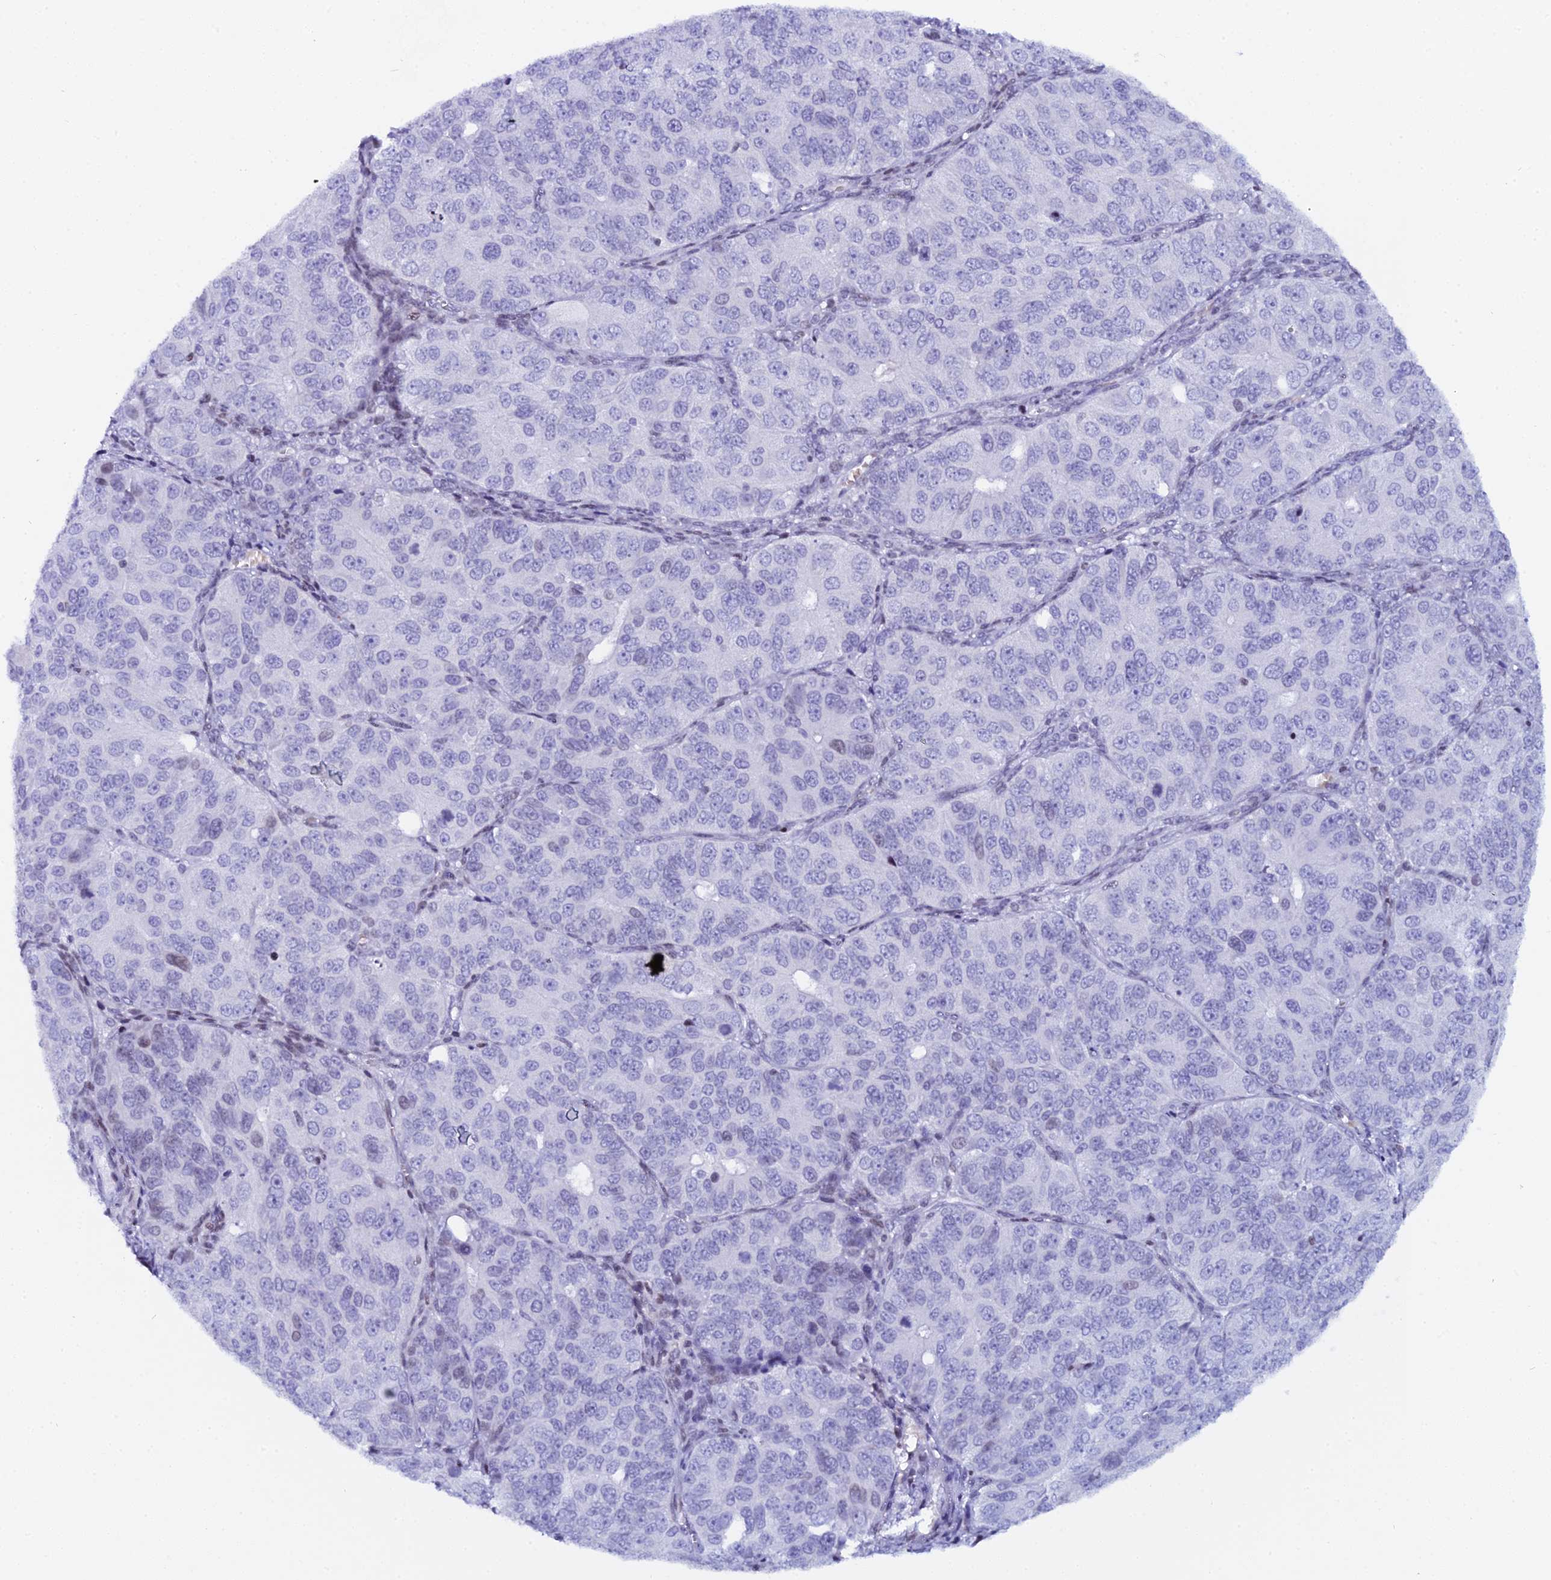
{"staining": {"intensity": "negative", "quantity": "none", "location": "none"}, "tissue": "ovarian cancer", "cell_type": "Tumor cells", "image_type": "cancer", "snomed": [{"axis": "morphology", "description": "Carcinoma, endometroid"}, {"axis": "topography", "description": "Ovary"}], "caption": "DAB immunohistochemical staining of ovarian endometroid carcinoma displays no significant positivity in tumor cells.", "gene": "MYNN", "patient": {"sex": "female", "age": 51}}